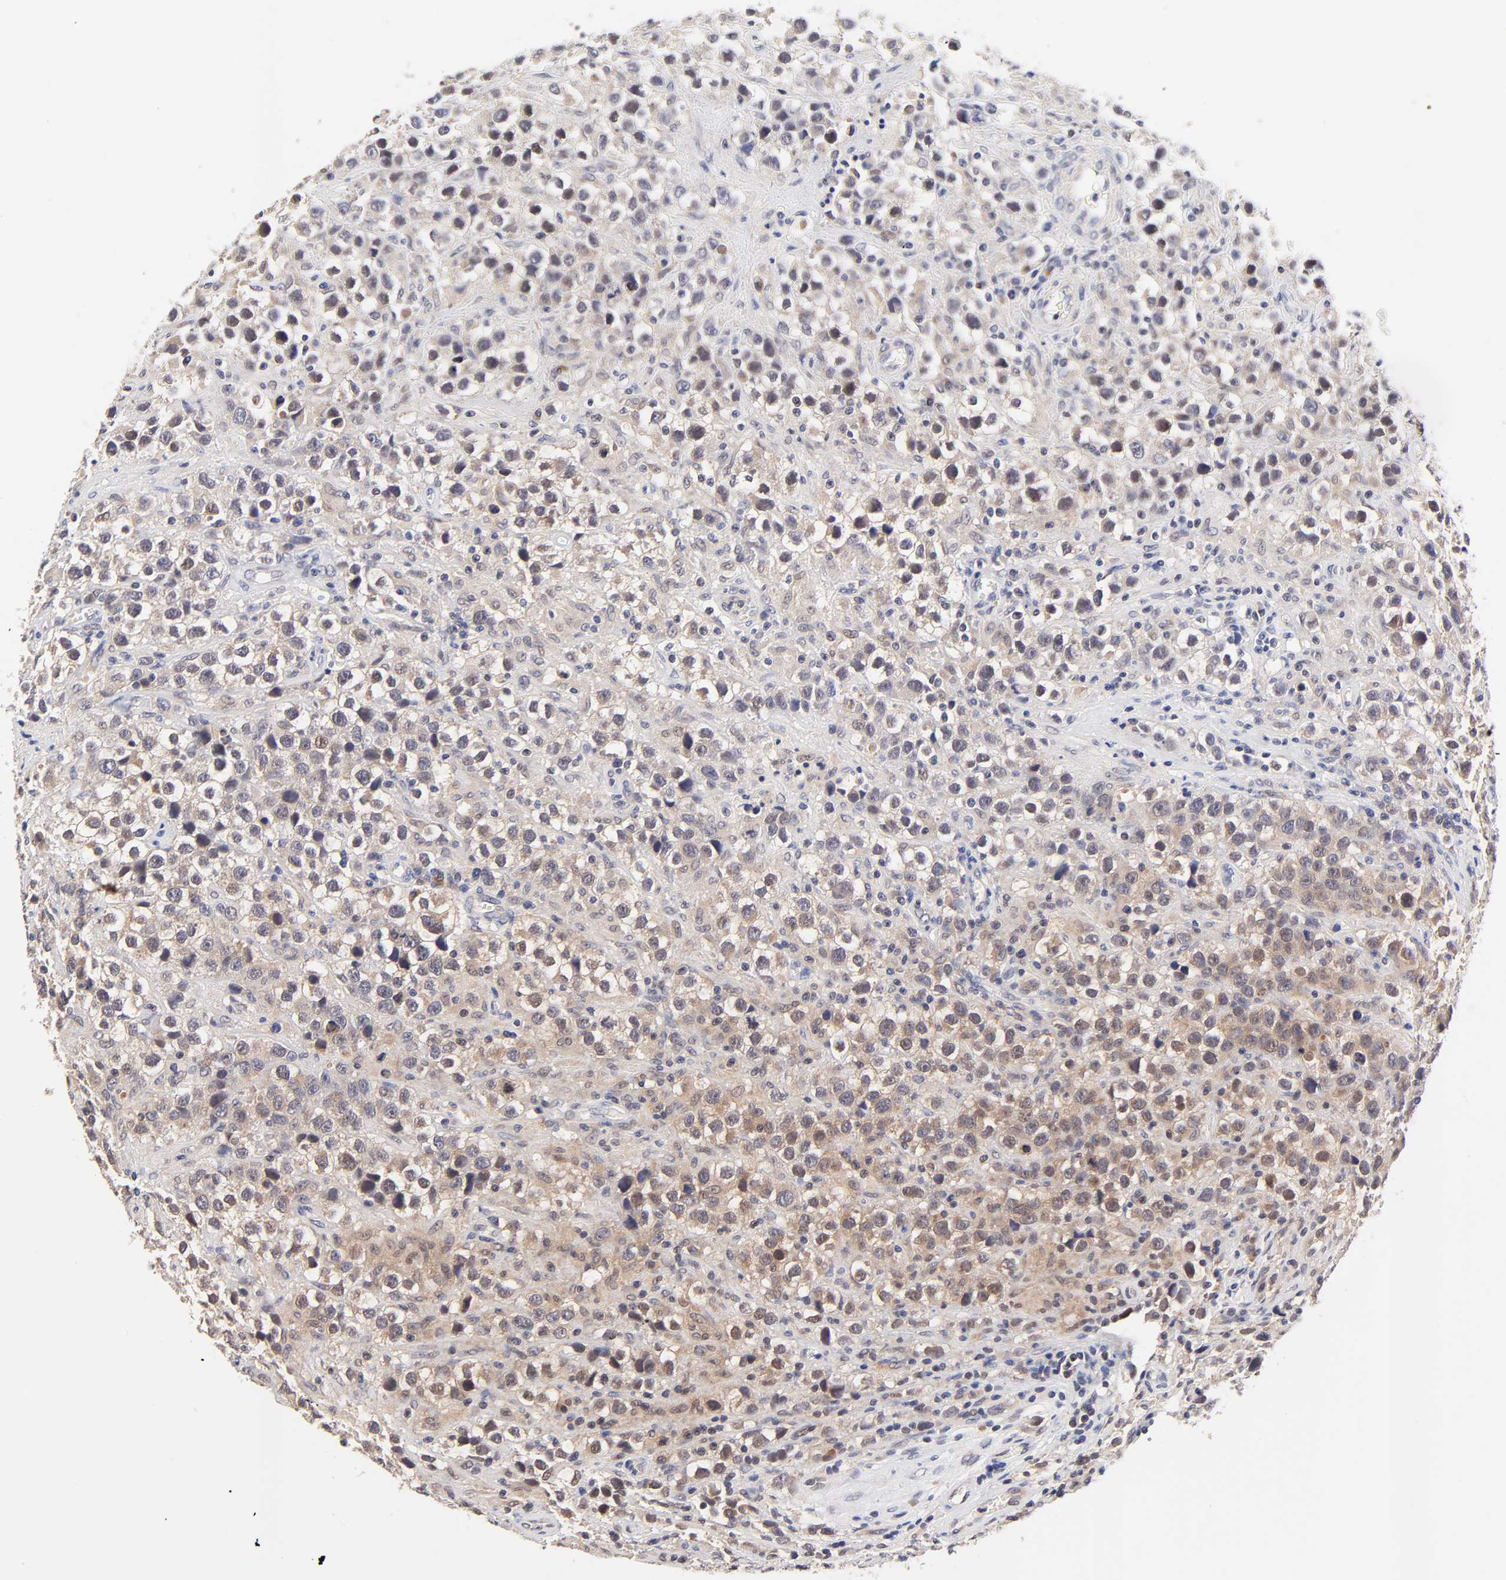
{"staining": {"intensity": "weak", "quantity": "25%-75%", "location": "cytoplasmic/membranous,nuclear"}, "tissue": "testis cancer", "cell_type": "Tumor cells", "image_type": "cancer", "snomed": [{"axis": "morphology", "description": "Seminoma, NOS"}, {"axis": "topography", "description": "Testis"}], "caption": "Testis seminoma tissue demonstrates weak cytoplasmic/membranous and nuclear positivity in about 25%-75% of tumor cells Immunohistochemistry stains the protein in brown and the nuclei are stained blue.", "gene": "TXNL1", "patient": {"sex": "male", "age": 43}}